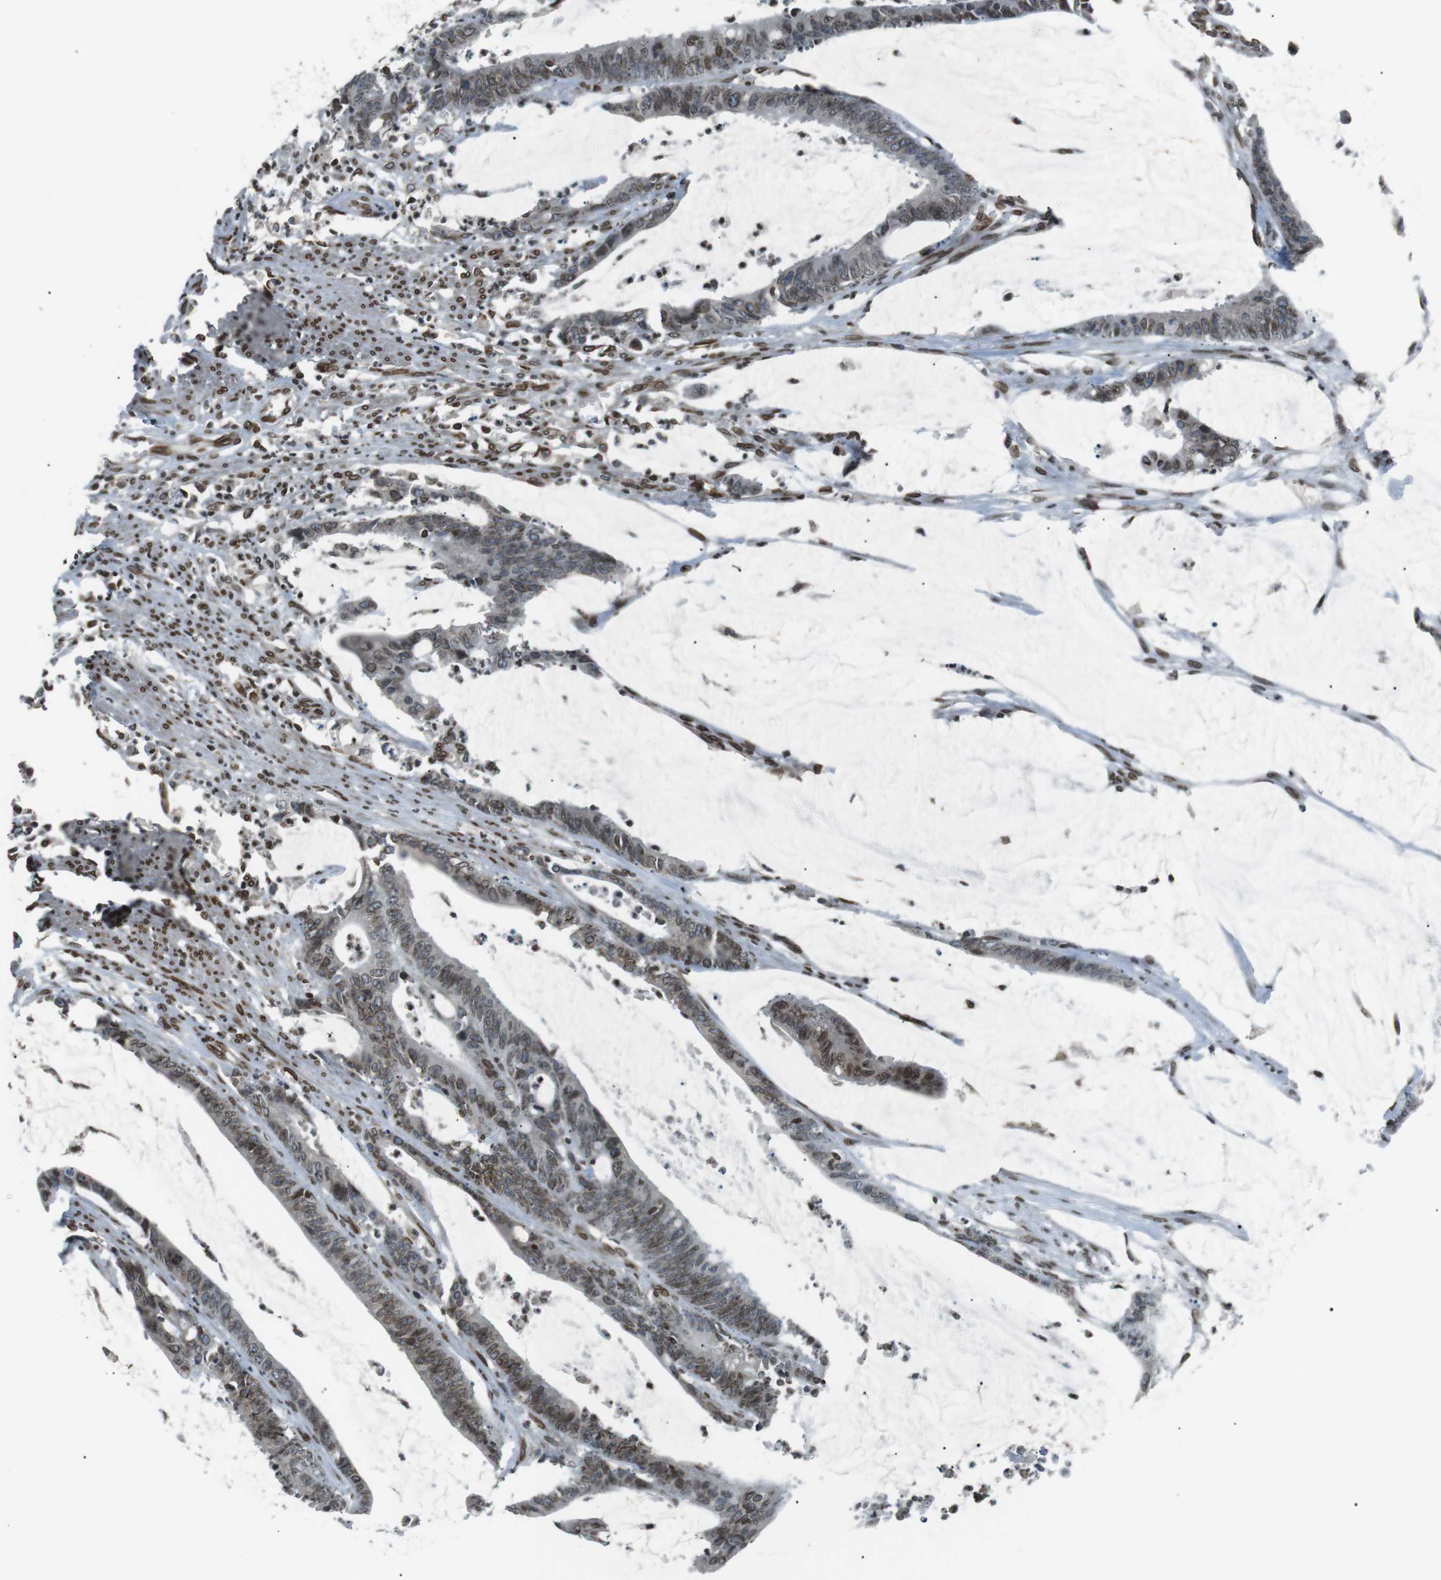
{"staining": {"intensity": "moderate", "quantity": ">75%", "location": "cytoplasmic/membranous,nuclear"}, "tissue": "colorectal cancer", "cell_type": "Tumor cells", "image_type": "cancer", "snomed": [{"axis": "morphology", "description": "Adenocarcinoma, NOS"}, {"axis": "topography", "description": "Rectum"}], "caption": "A medium amount of moderate cytoplasmic/membranous and nuclear expression is present in about >75% of tumor cells in colorectal adenocarcinoma tissue. The staining is performed using DAB (3,3'-diaminobenzidine) brown chromogen to label protein expression. The nuclei are counter-stained blue using hematoxylin.", "gene": "TMX4", "patient": {"sex": "female", "age": 66}}